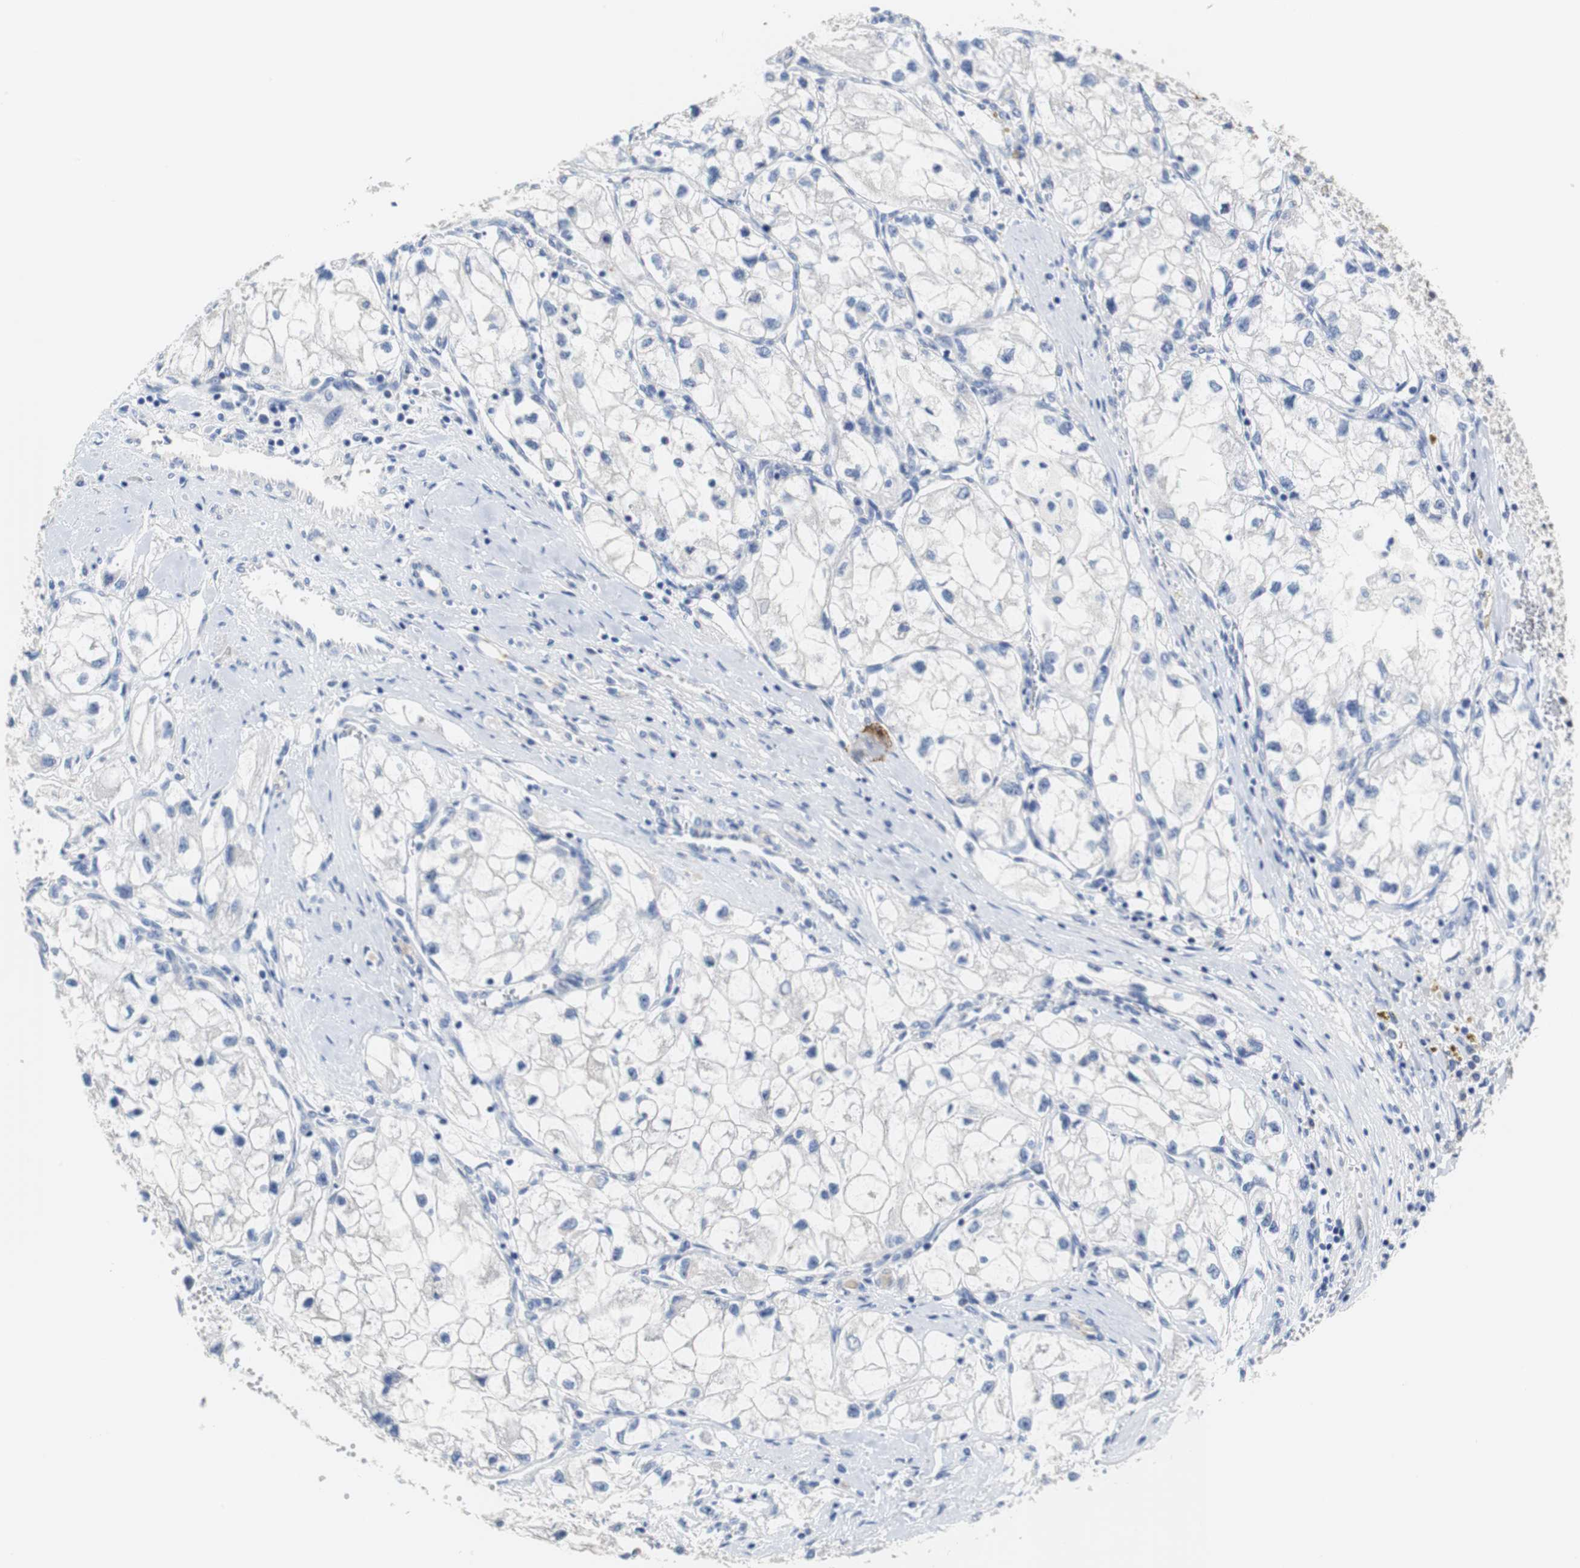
{"staining": {"intensity": "negative", "quantity": "none", "location": "none"}, "tissue": "renal cancer", "cell_type": "Tumor cells", "image_type": "cancer", "snomed": [{"axis": "morphology", "description": "Adenocarcinoma, NOS"}, {"axis": "topography", "description": "Kidney"}], "caption": "The immunohistochemistry (IHC) photomicrograph has no significant positivity in tumor cells of renal cancer tissue.", "gene": "PCK1", "patient": {"sex": "female", "age": 70}}